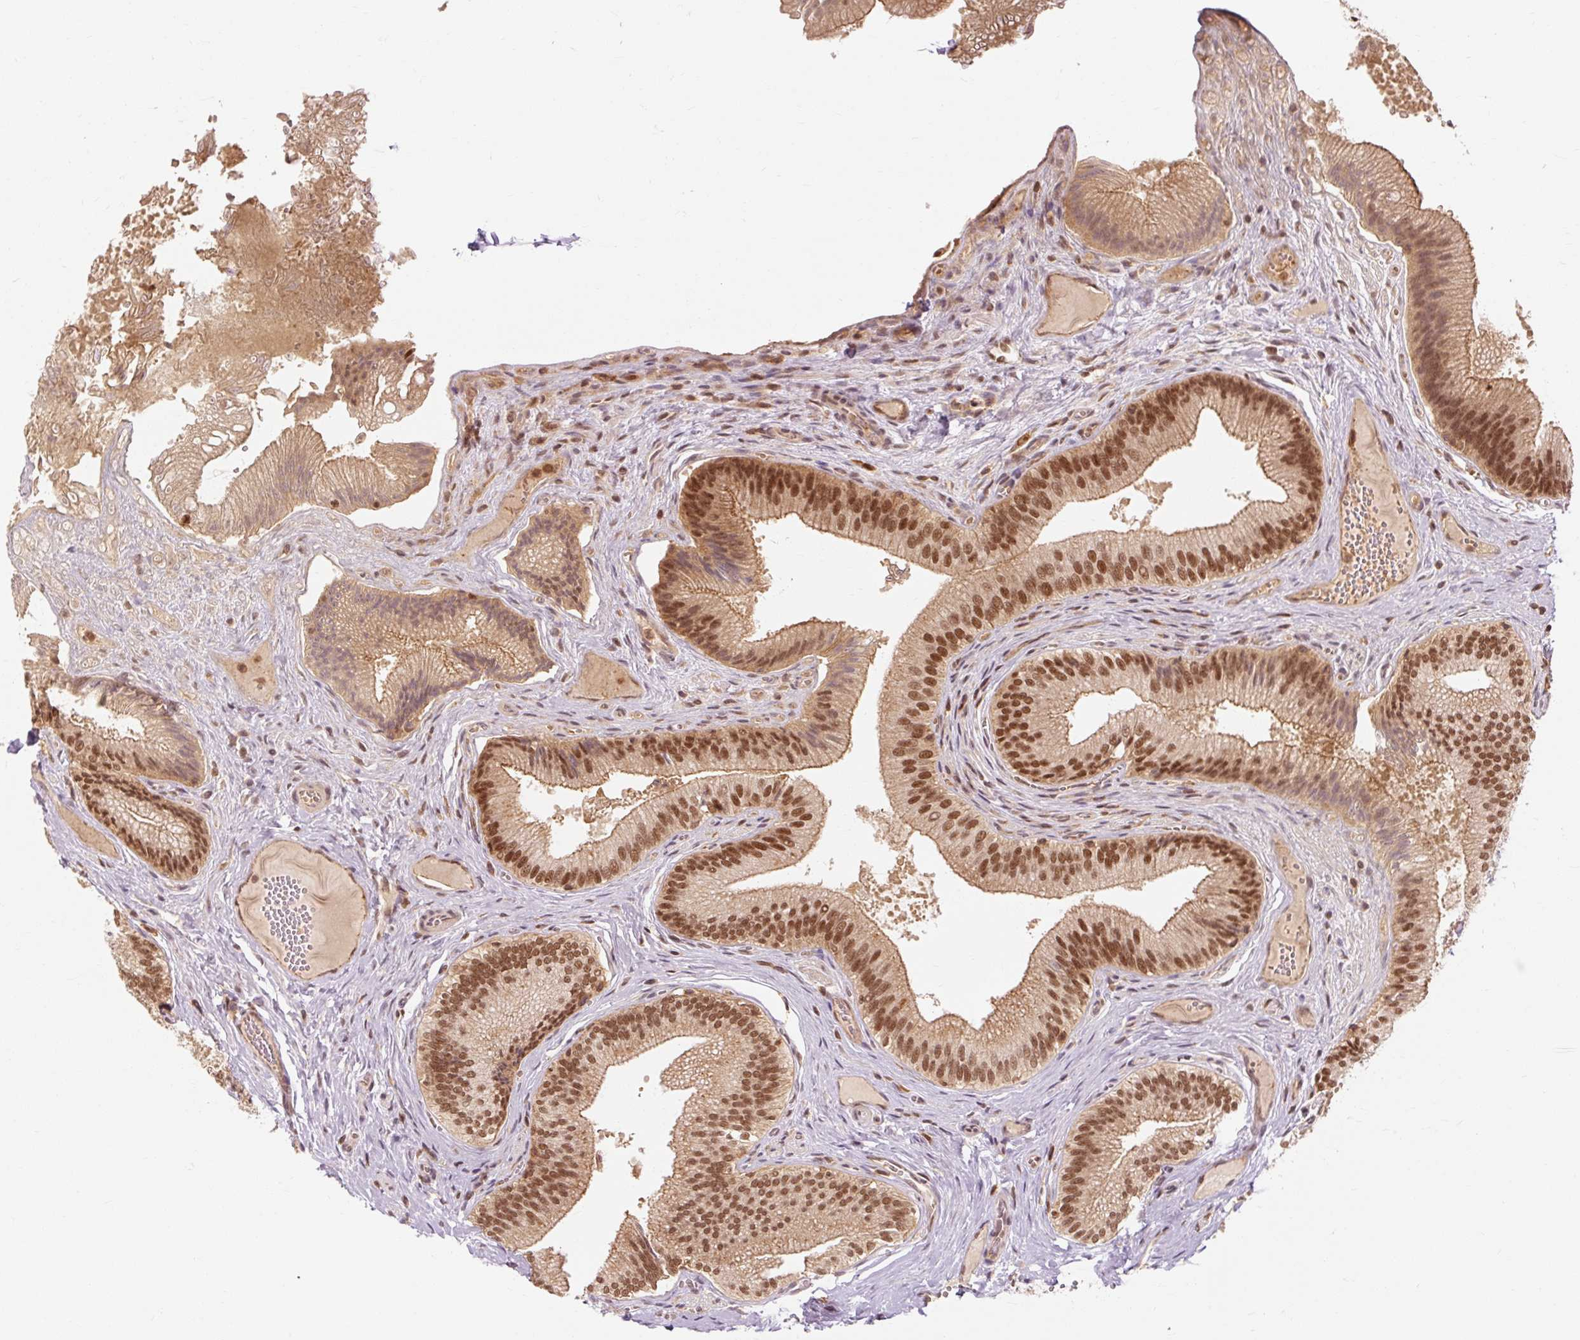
{"staining": {"intensity": "strong", "quantity": ">75%", "location": "cytoplasmic/membranous,nuclear"}, "tissue": "gallbladder", "cell_type": "Glandular cells", "image_type": "normal", "snomed": [{"axis": "morphology", "description": "Normal tissue, NOS"}, {"axis": "topography", "description": "Gallbladder"}], "caption": "Glandular cells reveal high levels of strong cytoplasmic/membranous,nuclear staining in about >75% of cells in normal gallbladder.", "gene": "CSTF1", "patient": {"sex": "male", "age": 17}}